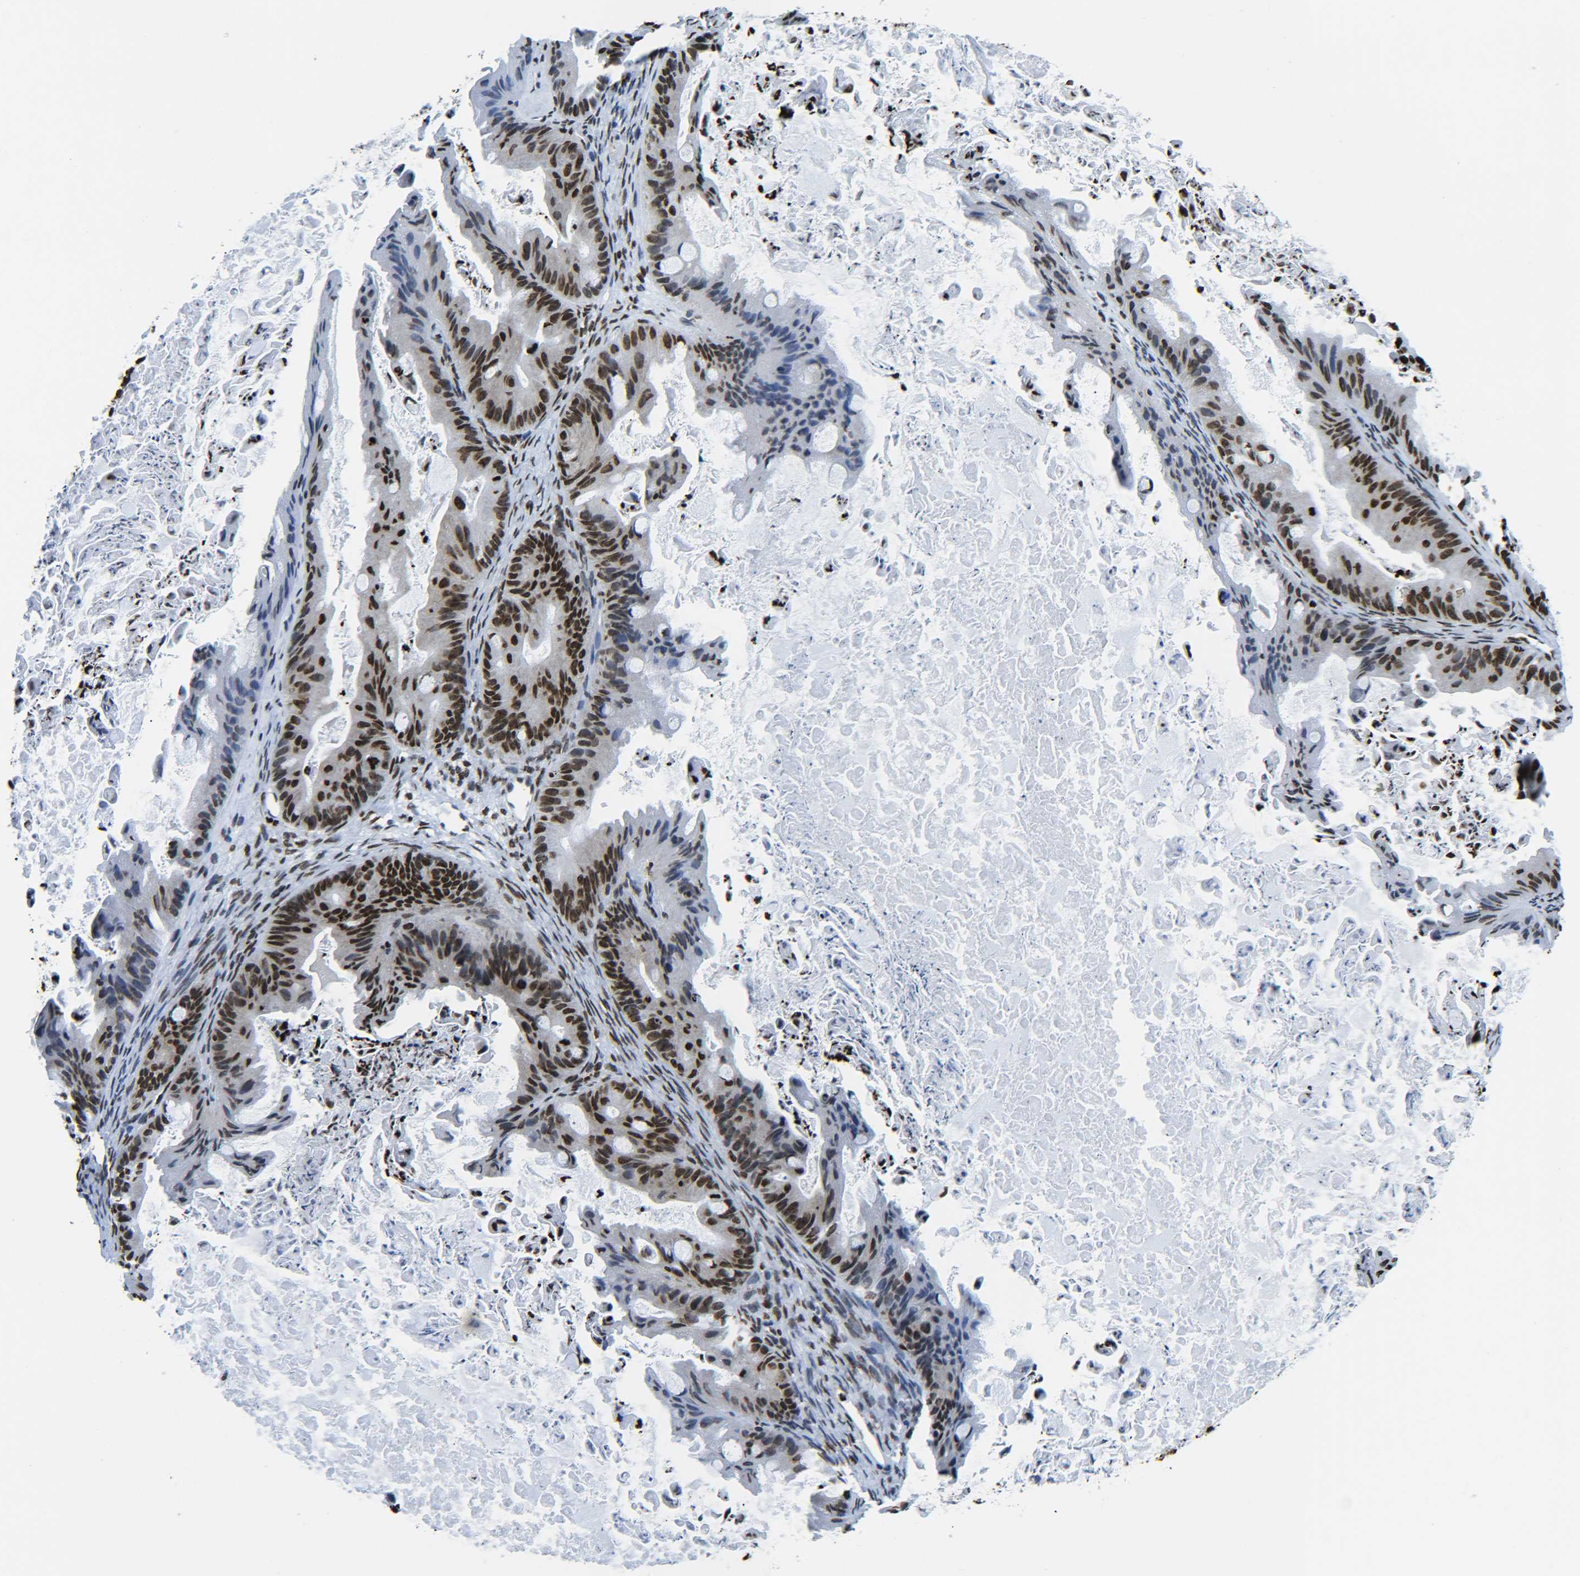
{"staining": {"intensity": "strong", "quantity": ">75%", "location": "nuclear"}, "tissue": "ovarian cancer", "cell_type": "Tumor cells", "image_type": "cancer", "snomed": [{"axis": "morphology", "description": "Cystadenocarcinoma, mucinous, NOS"}, {"axis": "topography", "description": "Ovary"}], "caption": "Ovarian mucinous cystadenocarcinoma tissue demonstrates strong nuclear positivity in approximately >75% of tumor cells, visualized by immunohistochemistry. The staining was performed using DAB to visualize the protein expression in brown, while the nuclei were stained in blue with hematoxylin (Magnification: 20x).", "gene": "H2AX", "patient": {"sex": "female", "age": 37}}